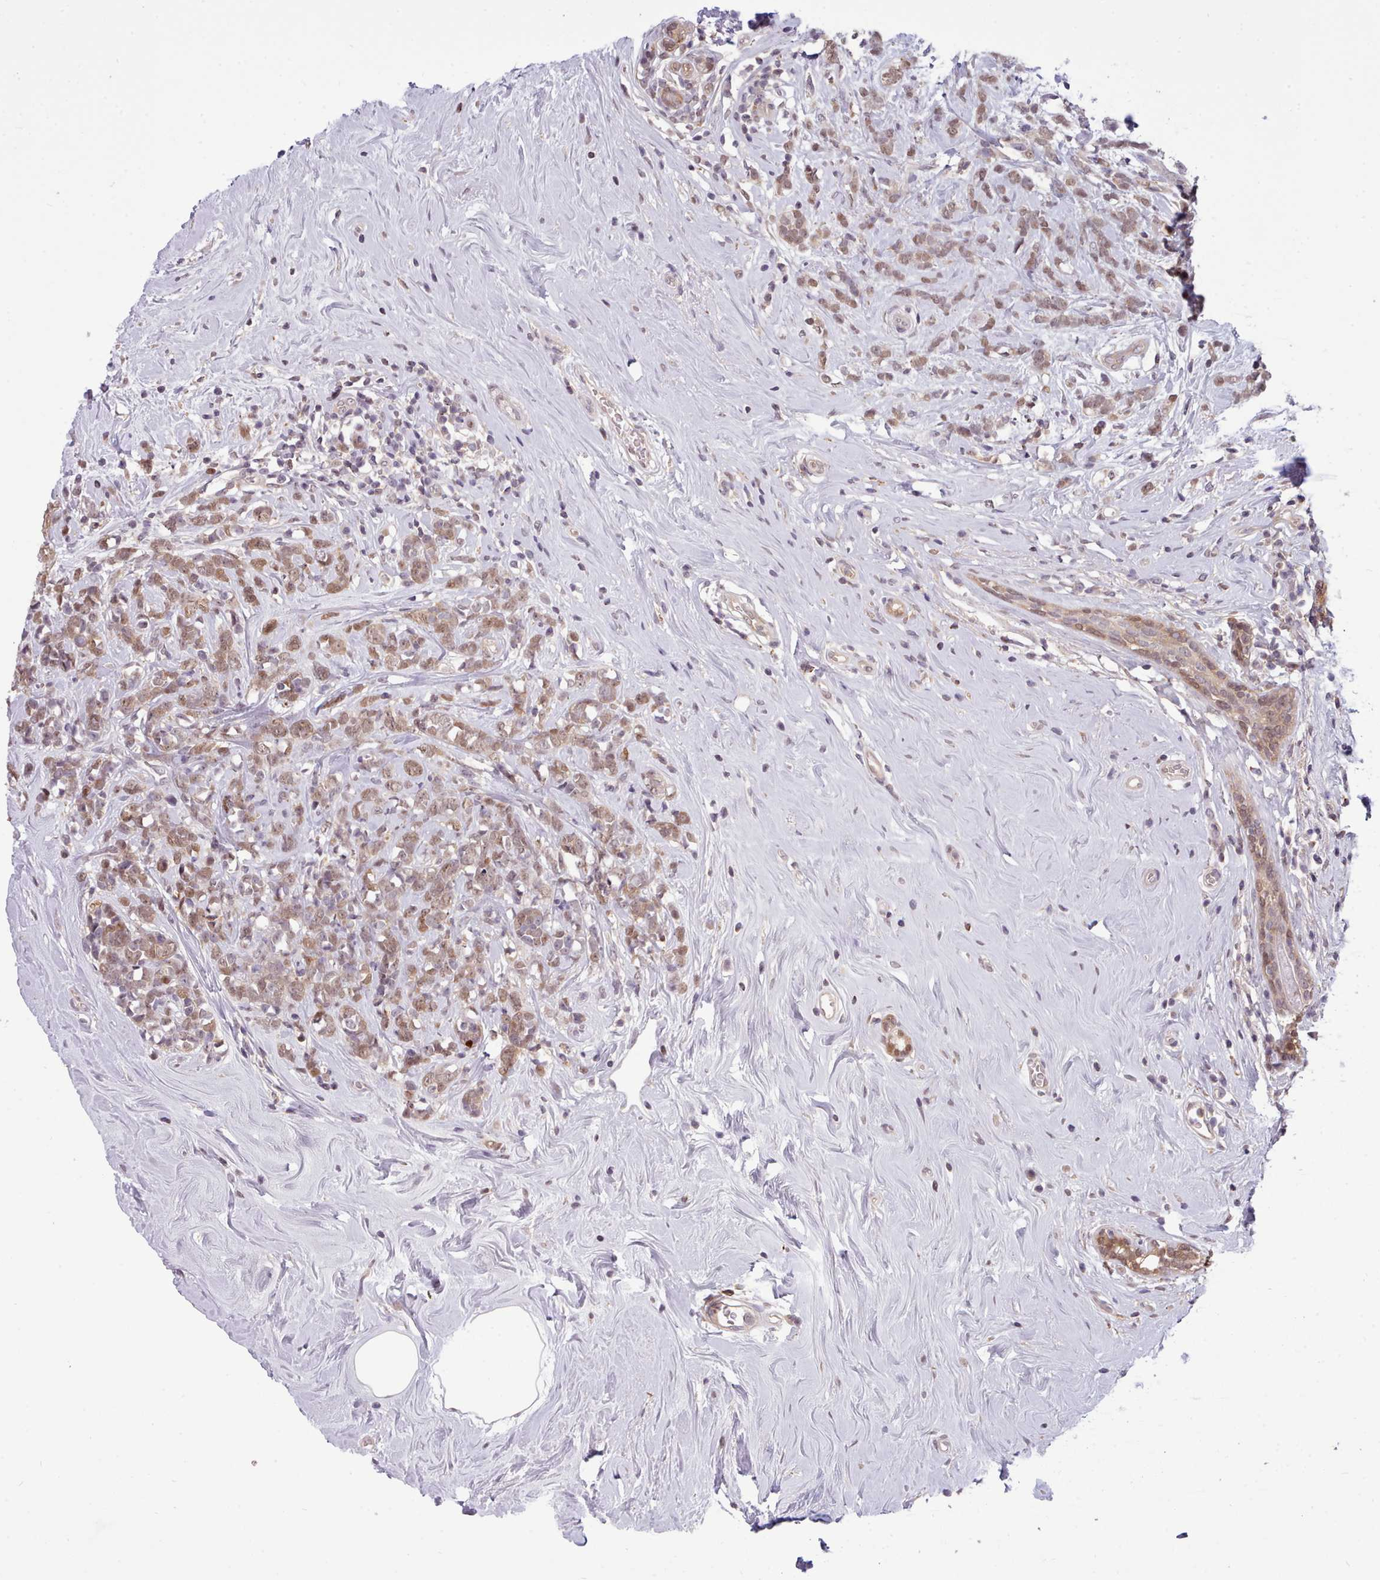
{"staining": {"intensity": "moderate", "quantity": ">75%", "location": "nuclear"}, "tissue": "breast cancer", "cell_type": "Tumor cells", "image_type": "cancer", "snomed": [{"axis": "morphology", "description": "Lobular carcinoma"}, {"axis": "topography", "description": "Breast"}], "caption": "Breast lobular carcinoma tissue shows moderate nuclear staining in approximately >75% of tumor cells, visualized by immunohistochemistry.", "gene": "ARL17A", "patient": {"sex": "female", "age": 58}}